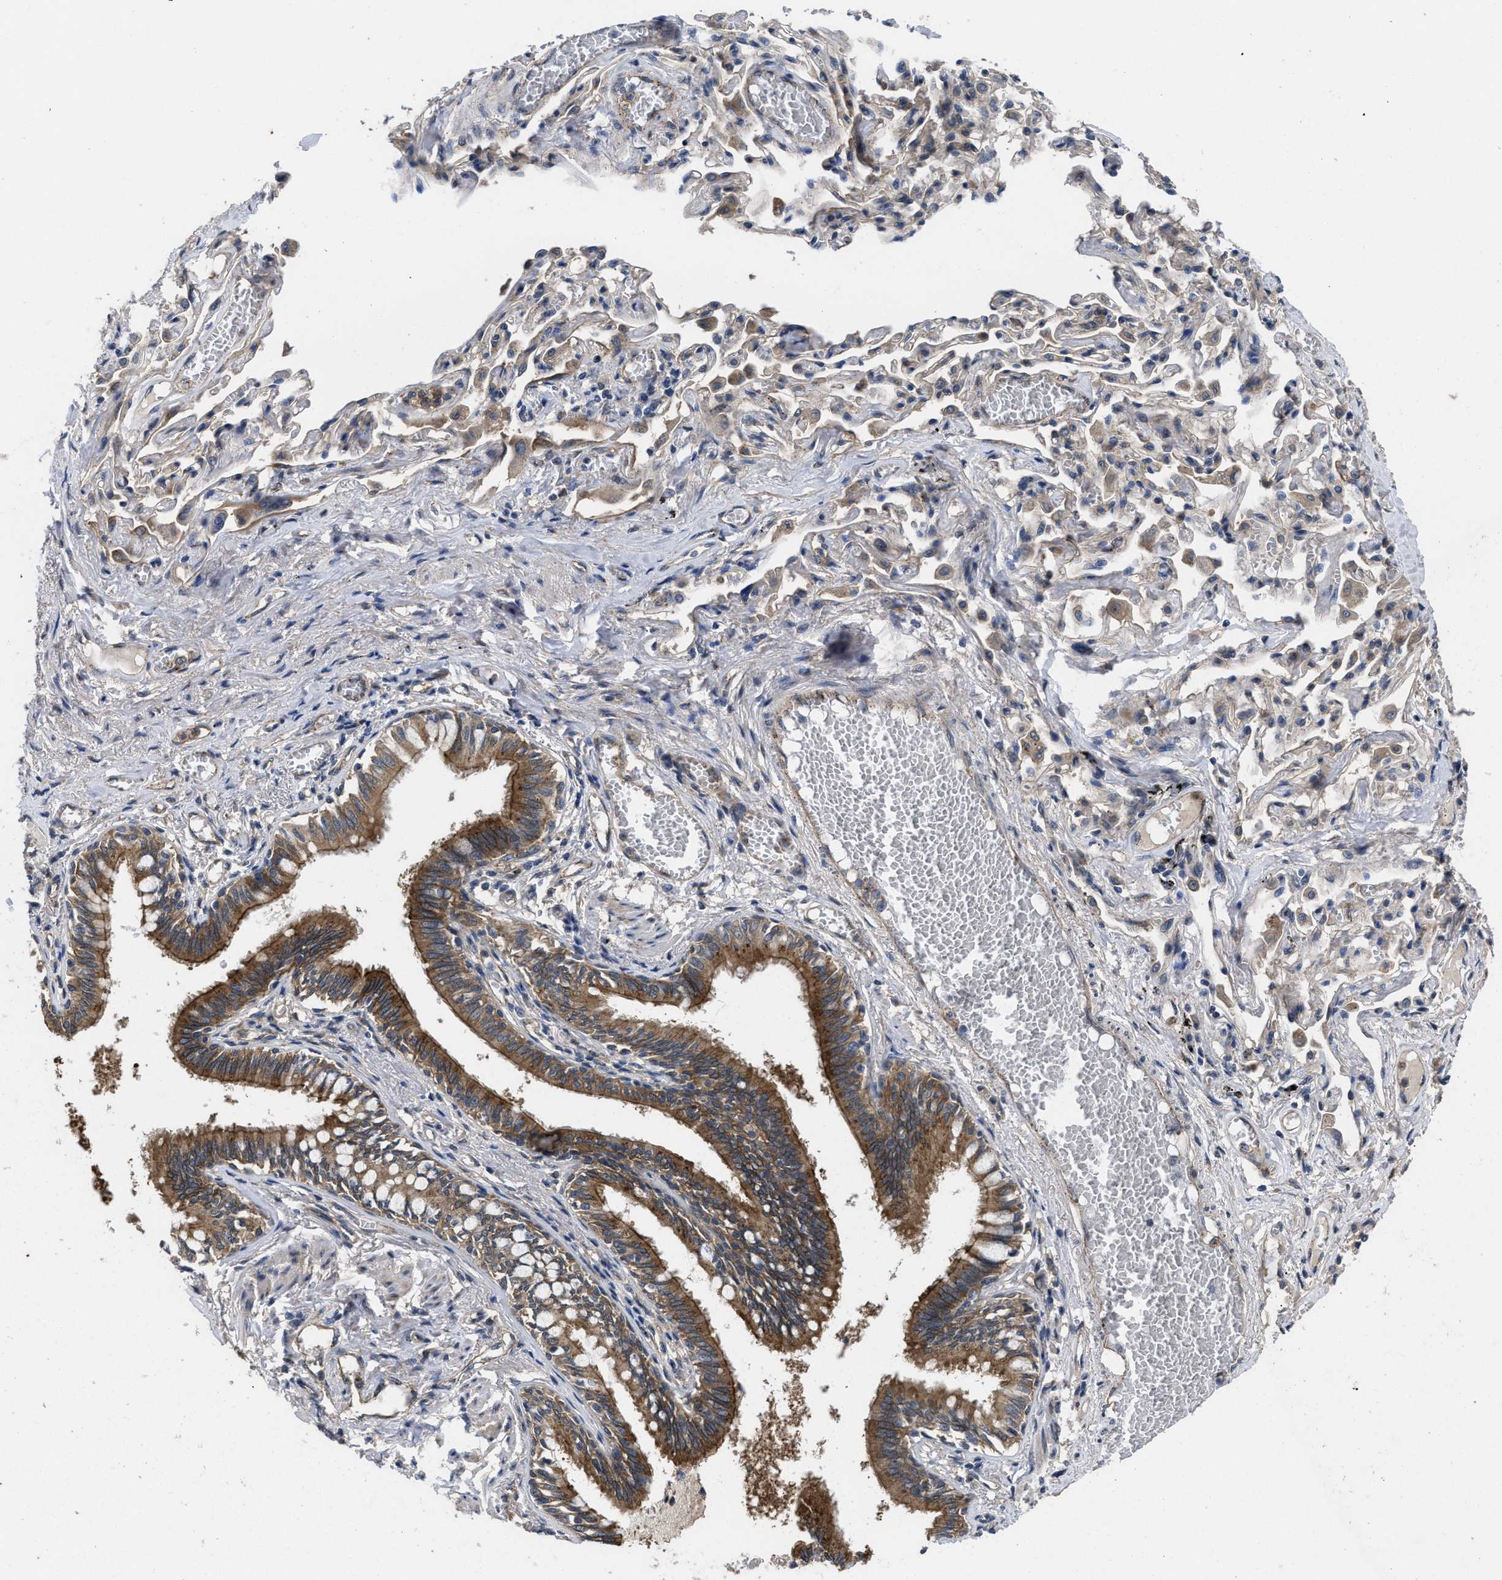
{"staining": {"intensity": "strong", "quantity": ">75%", "location": "cytoplasmic/membranous"}, "tissue": "bronchus", "cell_type": "Respiratory epithelial cells", "image_type": "normal", "snomed": [{"axis": "morphology", "description": "Normal tissue, NOS"}, {"axis": "morphology", "description": "Inflammation, NOS"}, {"axis": "topography", "description": "Cartilage tissue"}, {"axis": "topography", "description": "Lung"}], "caption": "Bronchus stained with immunohistochemistry (IHC) demonstrates strong cytoplasmic/membranous expression in approximately >75% of respiratory epithelial cells.", "gene": "PKD2", "patient": {"sex": "male", "age": 71}}